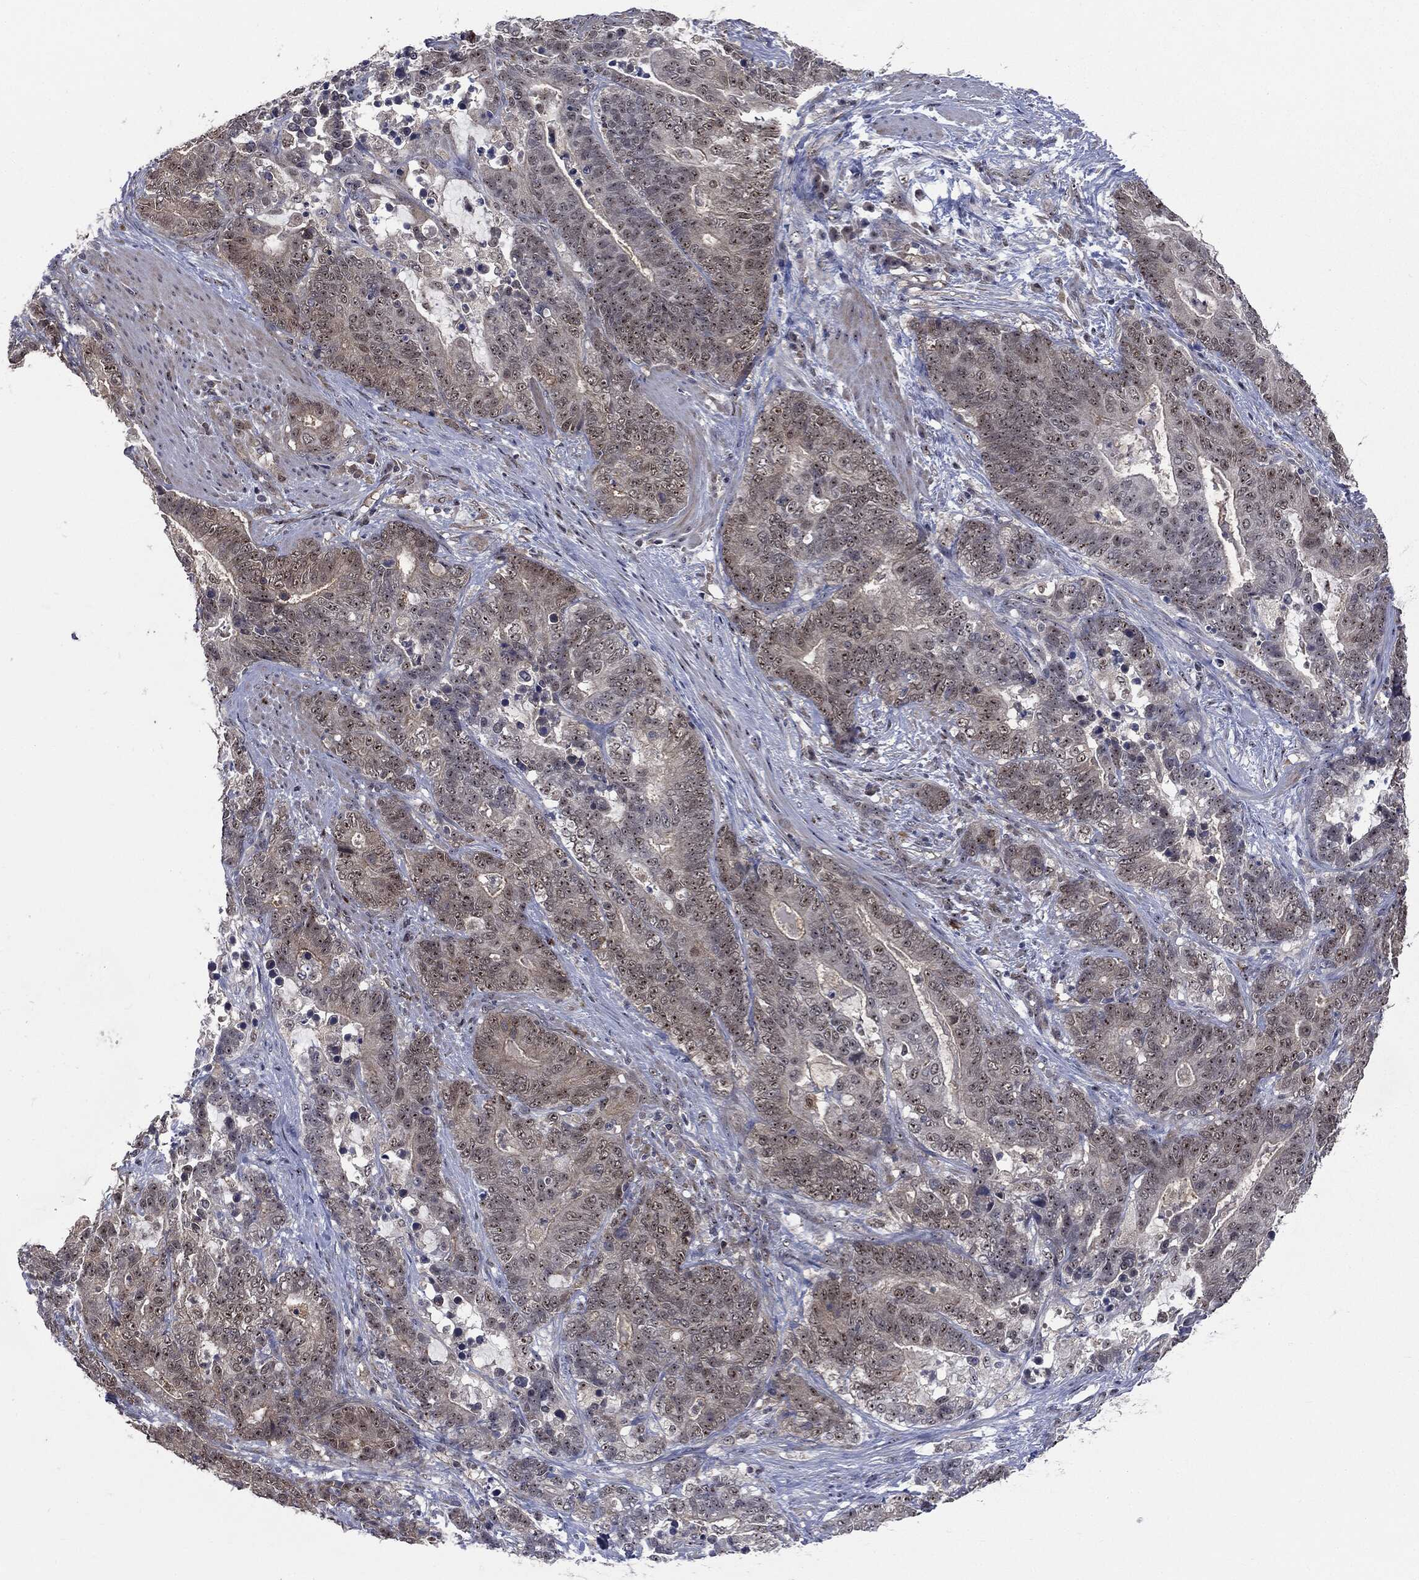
{"staining": {"intensity": "moderate", "quantity": ">75%", "location": "nuclear"}, "tissue": "stomach cancer", "cell_type": "Tumor cells", "image_type": "cancer", "snomed": [{"axis": "morphology", "description": "Normal tissue, NOS"}, {"axis": "morphology", "description": "Adenocarcinoma, NOS"}, {"axis": "topography", "description": "Stomach"}], "caption": "An immunohistochemistry (IHC) micrograph of neoplastic tissue is shown. Protein staining in brown highlights moderate nuclear positivity in stomach cancer (adenocarcinoma) within tumor cells.", "gene": "TRMT1L", "patient": {"sex": "female", "age": 64}}